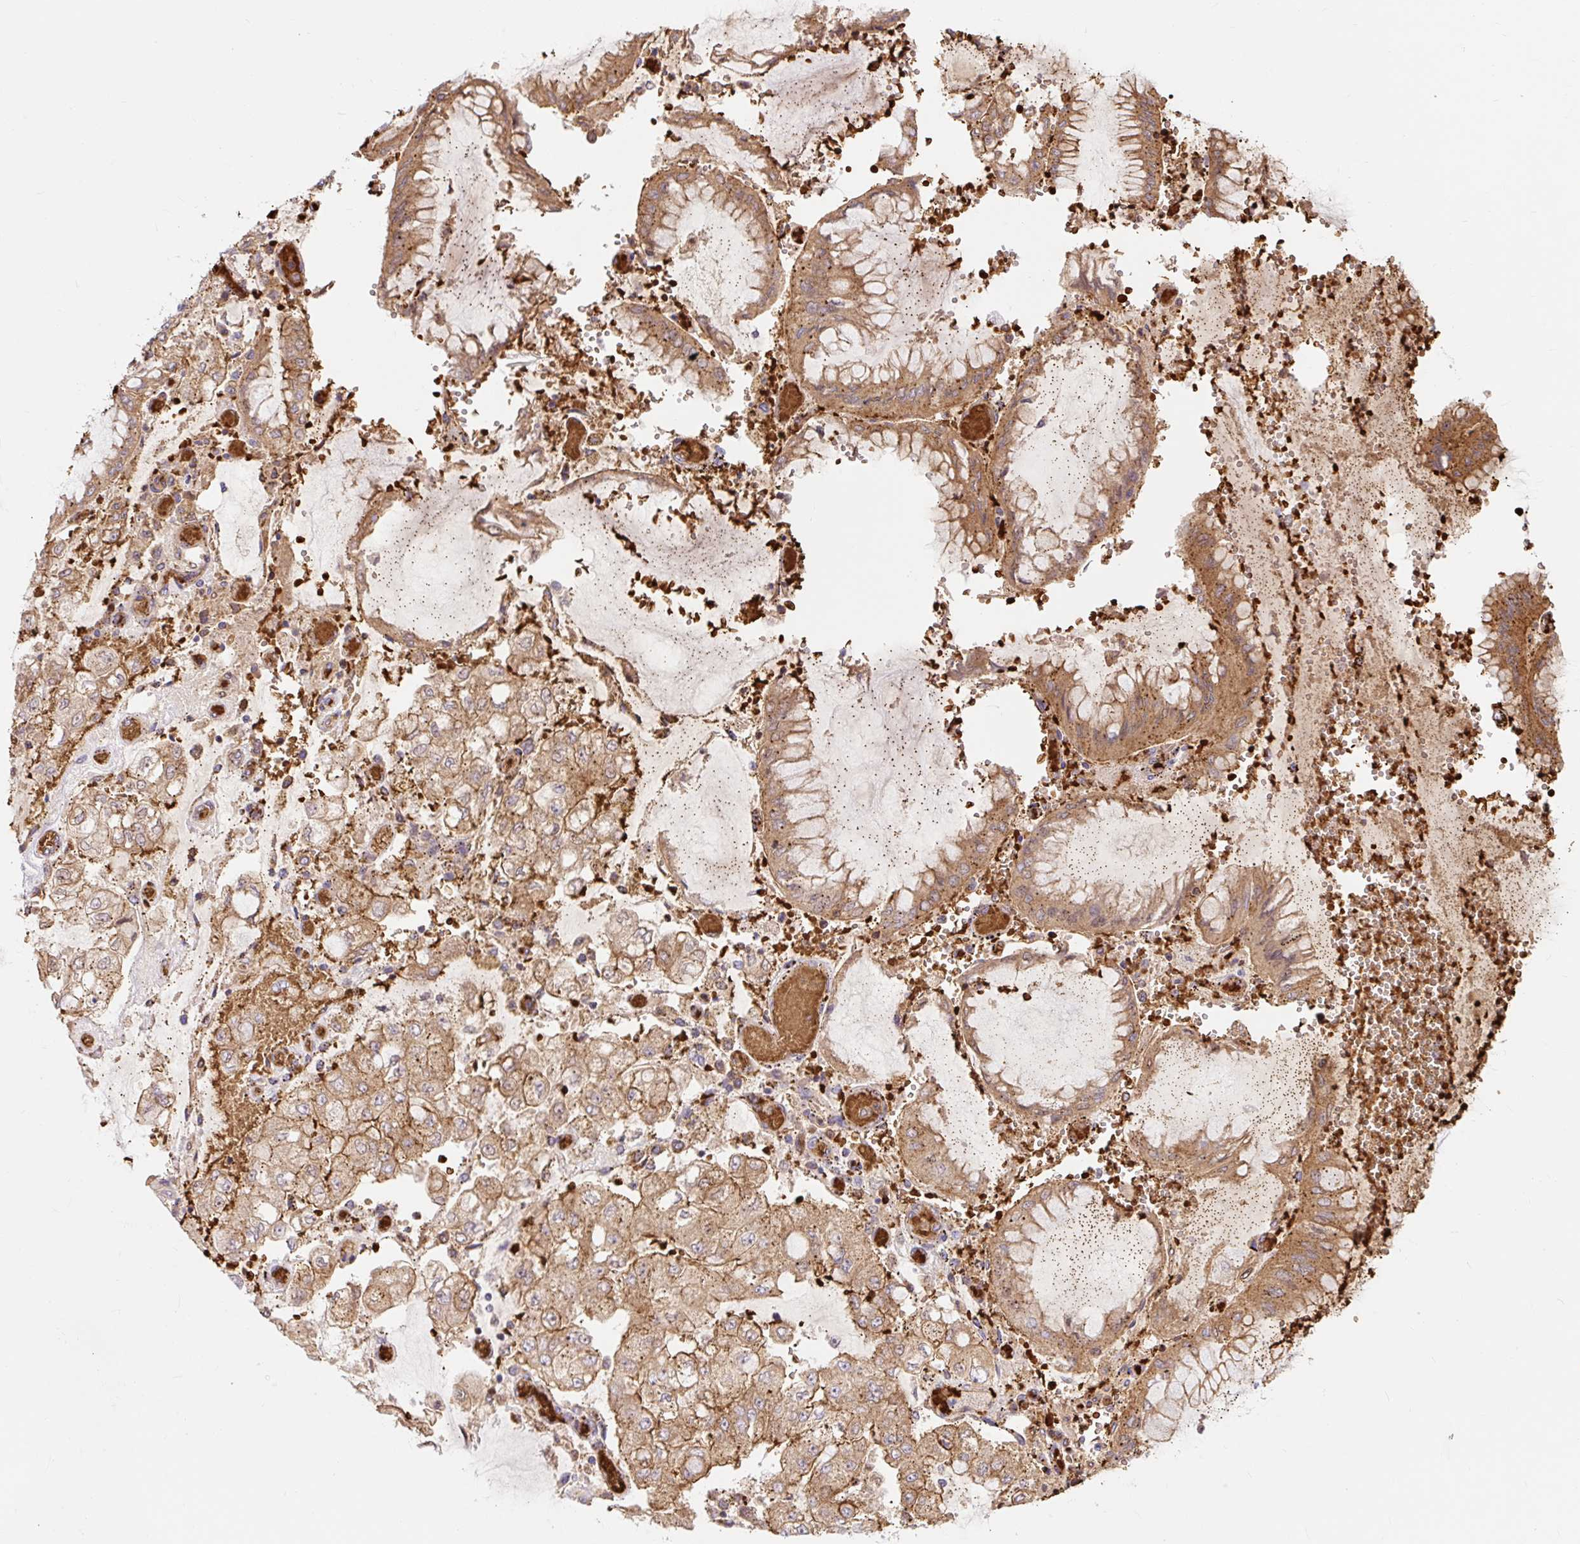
{"staining": {"intensity": "moderate", "quantity": ">75%", "location": "cytoplasmic/membranous"}, "tissue": "stomach cancer", "cell_type": "Tumor cells", "image_type": "cancer", "snomed": [{"axis": "morphology", "description": "Adenocarcinoma, NOS"}, {"axis": "topography", "description": "Stomach"}], "caption": "Stomach cancer (adenocarcinoma) tissue exhibits moderate cytoplasmic/membranous staining in approximately >75% of tumor cells, visualized by immunohistochemistry.", "gene": "HIP1R", "patient": {"sex": "male", "age": 76}}